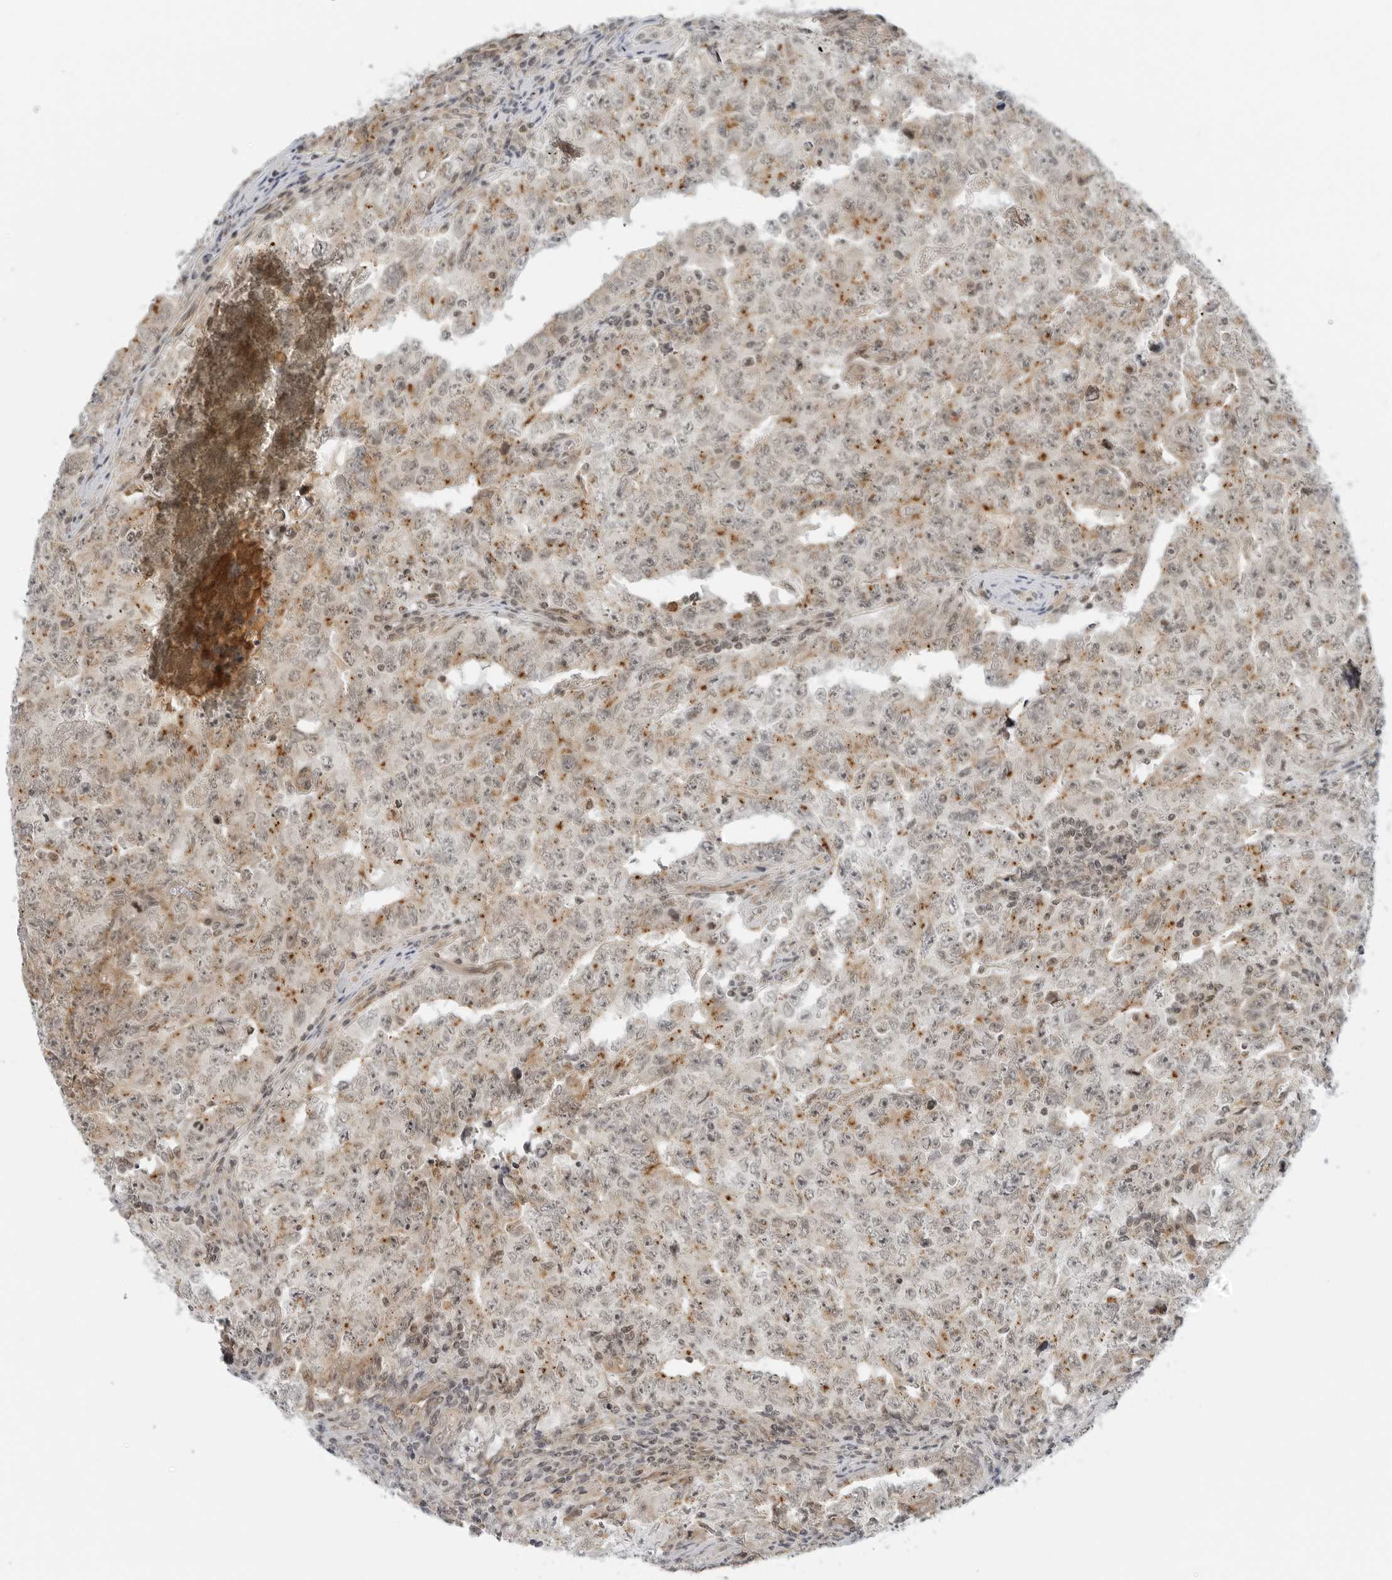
{"staining": {"intensity": "moderate", "quantity": "25%-75%", "location": "cytoplasmic/membranous"}, "tissue": "testis cancer", "cell_type": "Tumor cells", "image_type": "cancer", "snomed": [{"axis": "morphology", "description": "Carcinoma, Embryonal, NOS"}, {"axis": "topography", "description": "Testis"}], "caption": "The histopathology image exhibits staining of testis cancer, revealing moderate cytoplasmic/membranous protein expression (brown color) within tumor cells.", "gene": "SUGCT", "patient": {"sex": "male", "age": 26}}